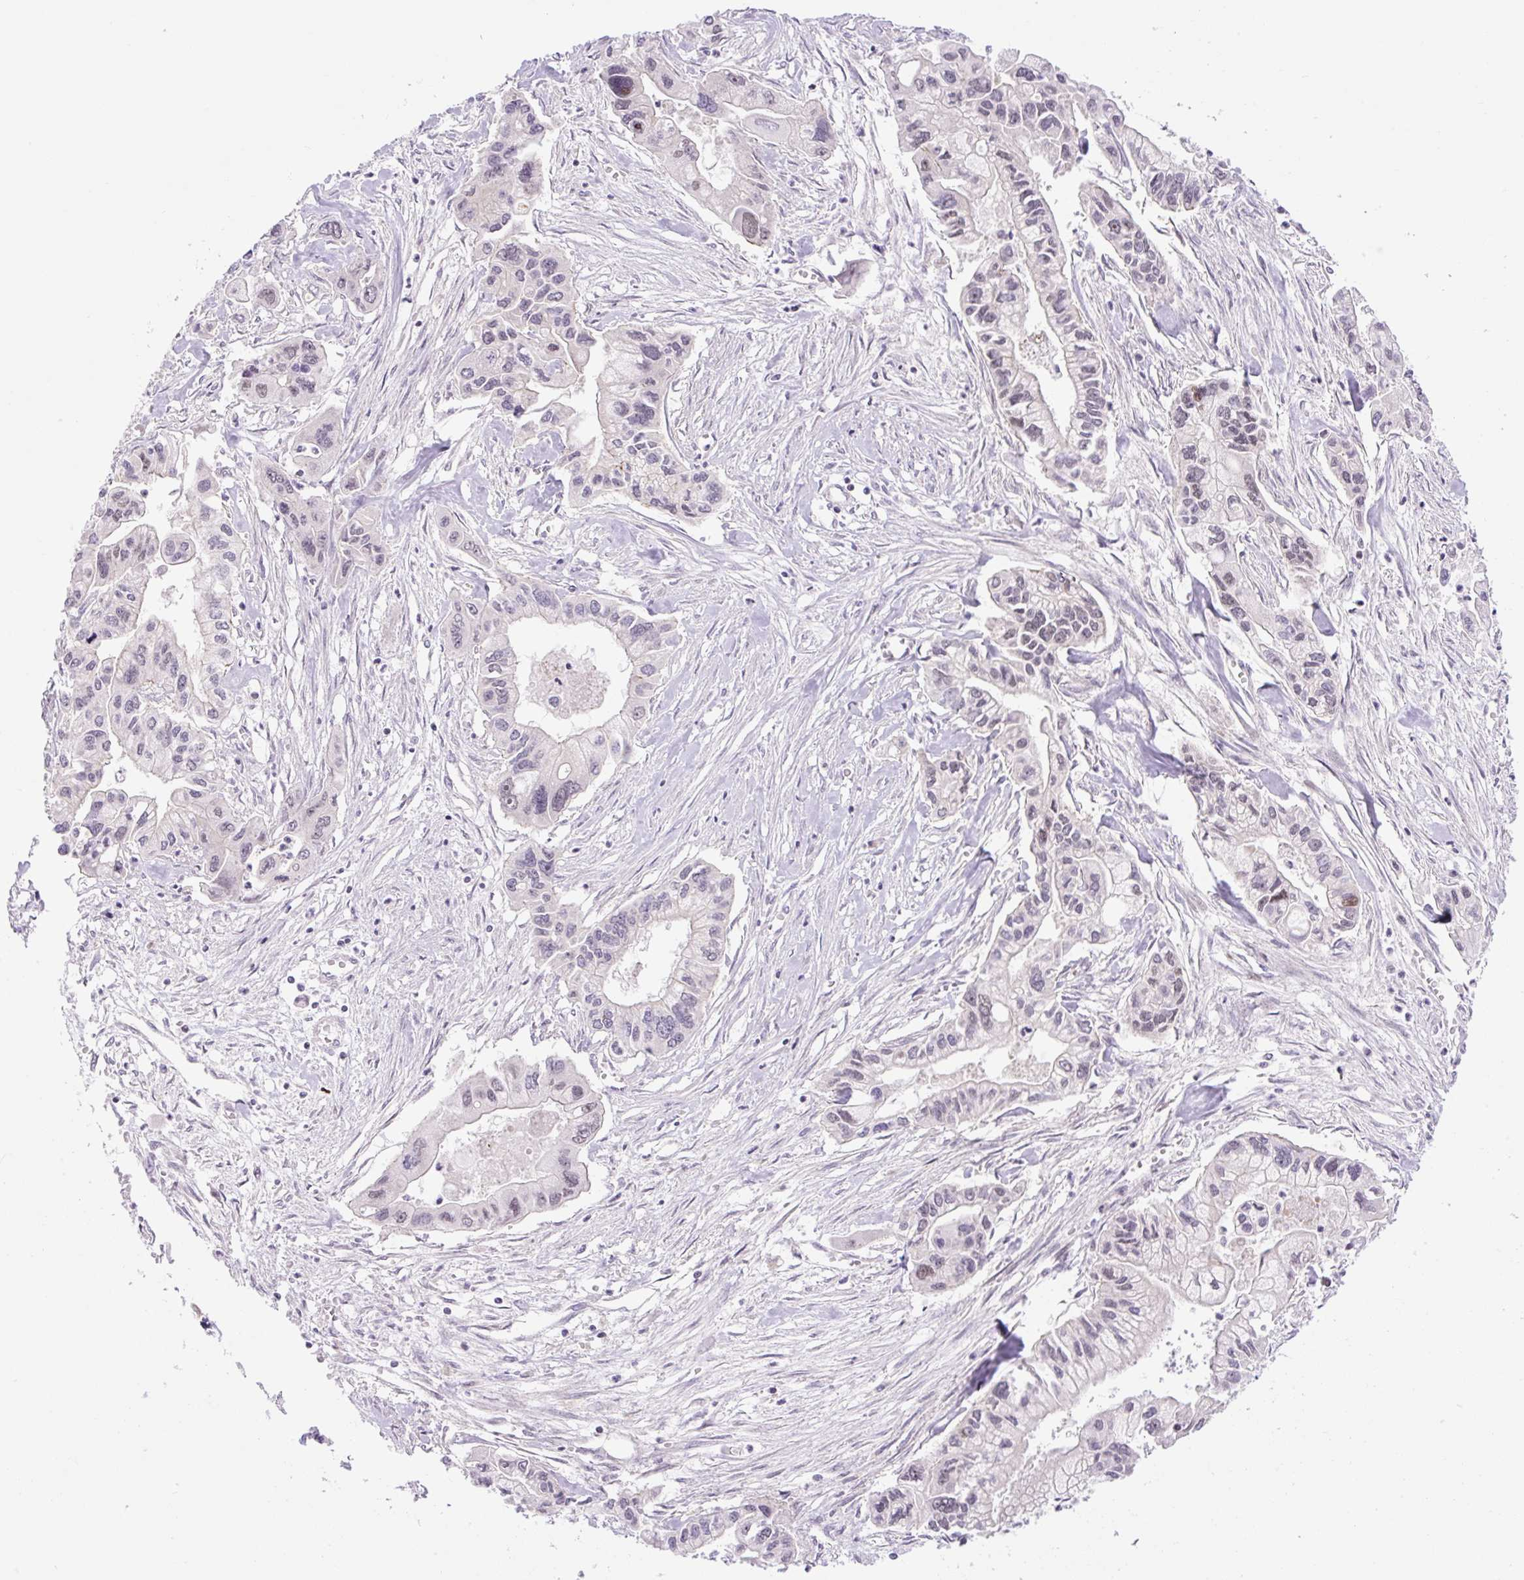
{"staining": {"intensity": "negative", "quantity": "none", "location": "none"}, "tissue": "pancreatic cancer", "cell_type": "Tumor cells", "image_type": "cancer", "snomed": [{"axis": "morphology", "description": "Adenocarcinoma, NOS"}, {"axis": "topography", "description": "Pancreas"}], "caption": "Immunohistochemical staining of human pancreatic adenocarcinoma demonstrates no significant staining in tumor cells.", "gene": "ICE1", "patient": {"sex": "male", "age": 62}}